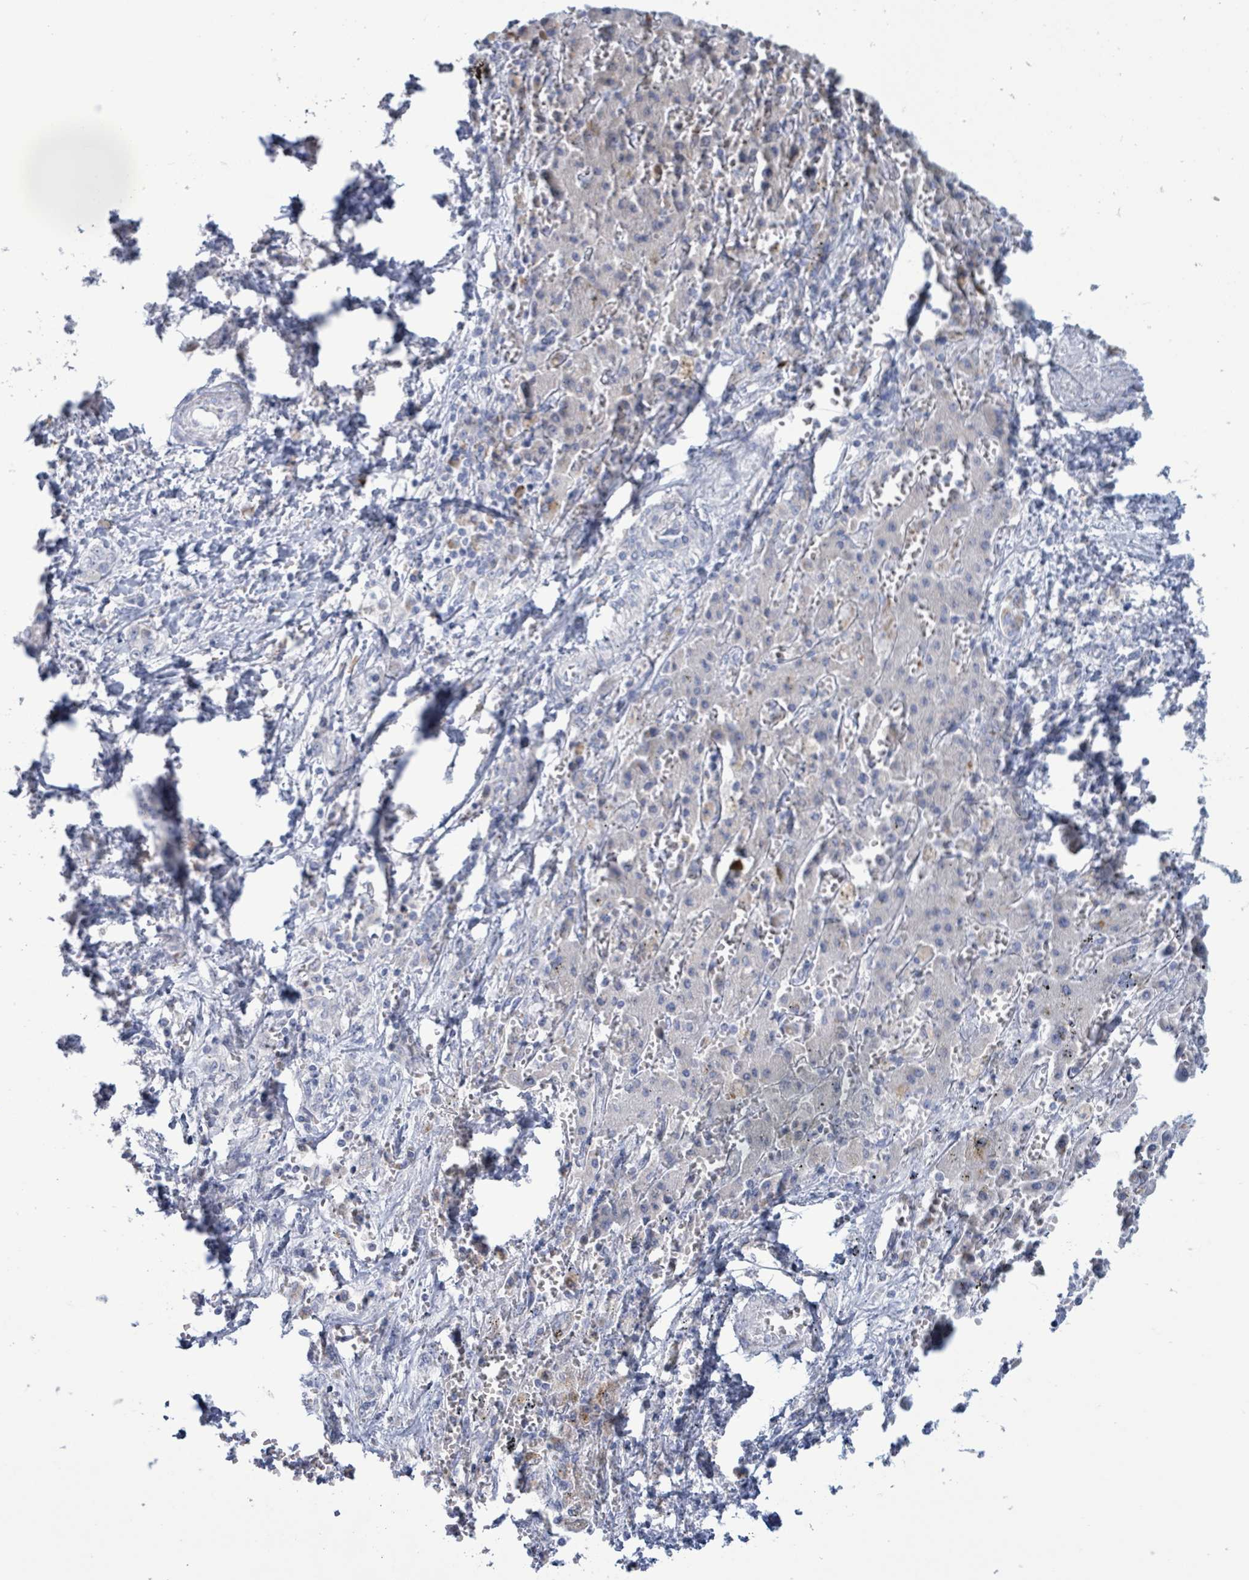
{"staining": {"intensity": "negative", "quantity": "none", "location": "none"}, "tissue": "liver cancer", "cell_type": "Tumor cells", "image_type": "cancer", "snomed": [{"axis": "morphology", "description": "Cholangiocarcinoma"}, {"axis": "topography", "description": "Liver"}], "caption": "Immunohistochemistry (IHC) histopathology image of liver cancer (cholangiocarcinoma) stained for a protein (brown), which shows no positivity in tumor cells. (Brightfield microscopy of DAB (3,3'-diaminobenzidine) immunohistochemistry (IHC) at high magnification).", "gene": "AKR1C4", "patient": {"sex": "female", "age": 52}}